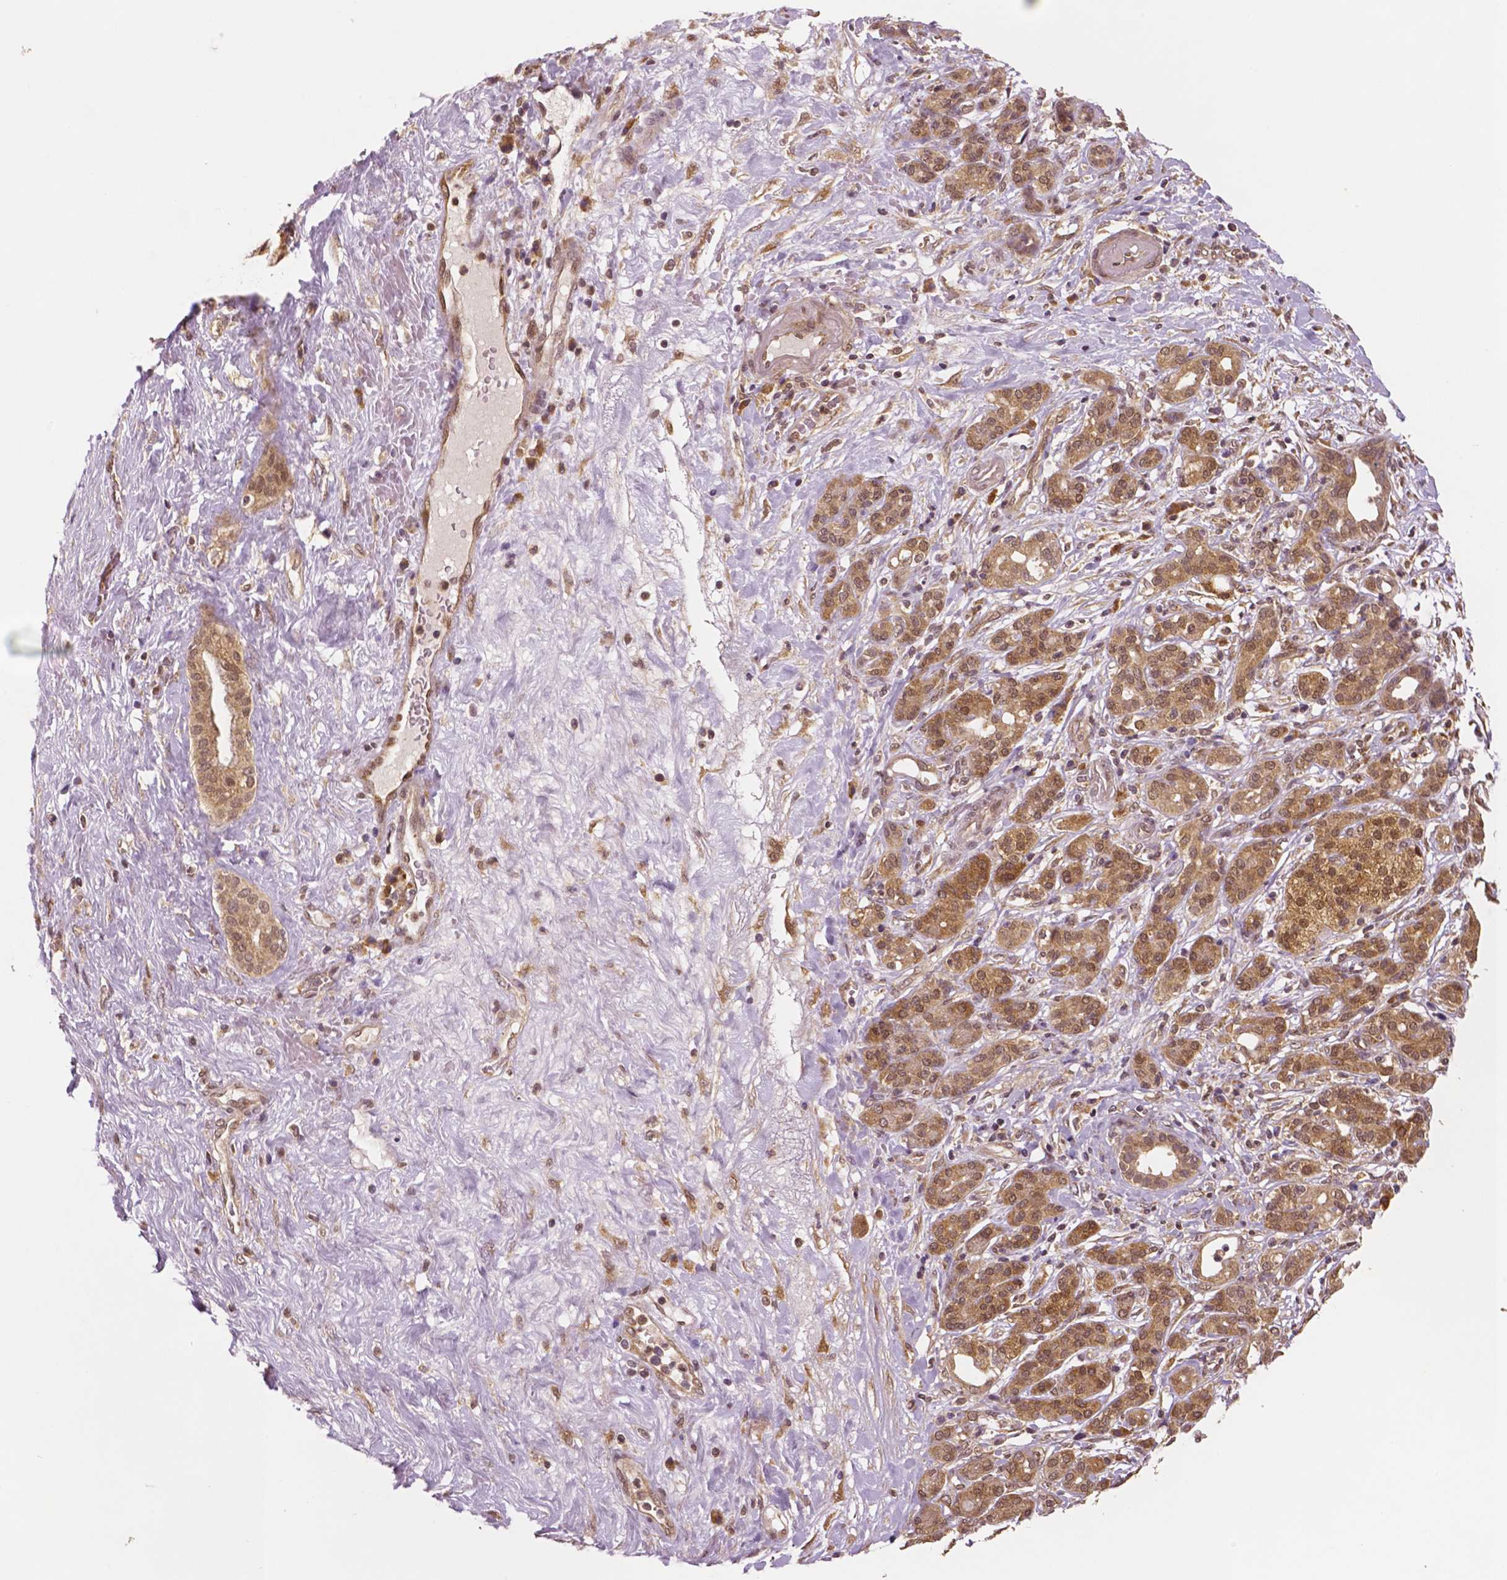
{"staining": {"intensity": "moderate", "quantity": ">75%", "location": "cytoplasmic/membranous,nuclear"}, "tissue": "pancreatic cancer", "cell_type": "Tumor cells", "image_type": "cancer", "snomed": [{"axis": "morphology", "description": "Adenocarcinoma, NOS"}, {"axis": "topography", "description": "Pancreas"}], "caption": "Immunohistochemical staining of pancreatic adenocarcinoma displays medium levels of moderate cytoplasmic/membranous and nuclear expression in approximately >75% of tumor cells.", "gene": "STAT3", "patient": {"sex": "male", "age": 44}}